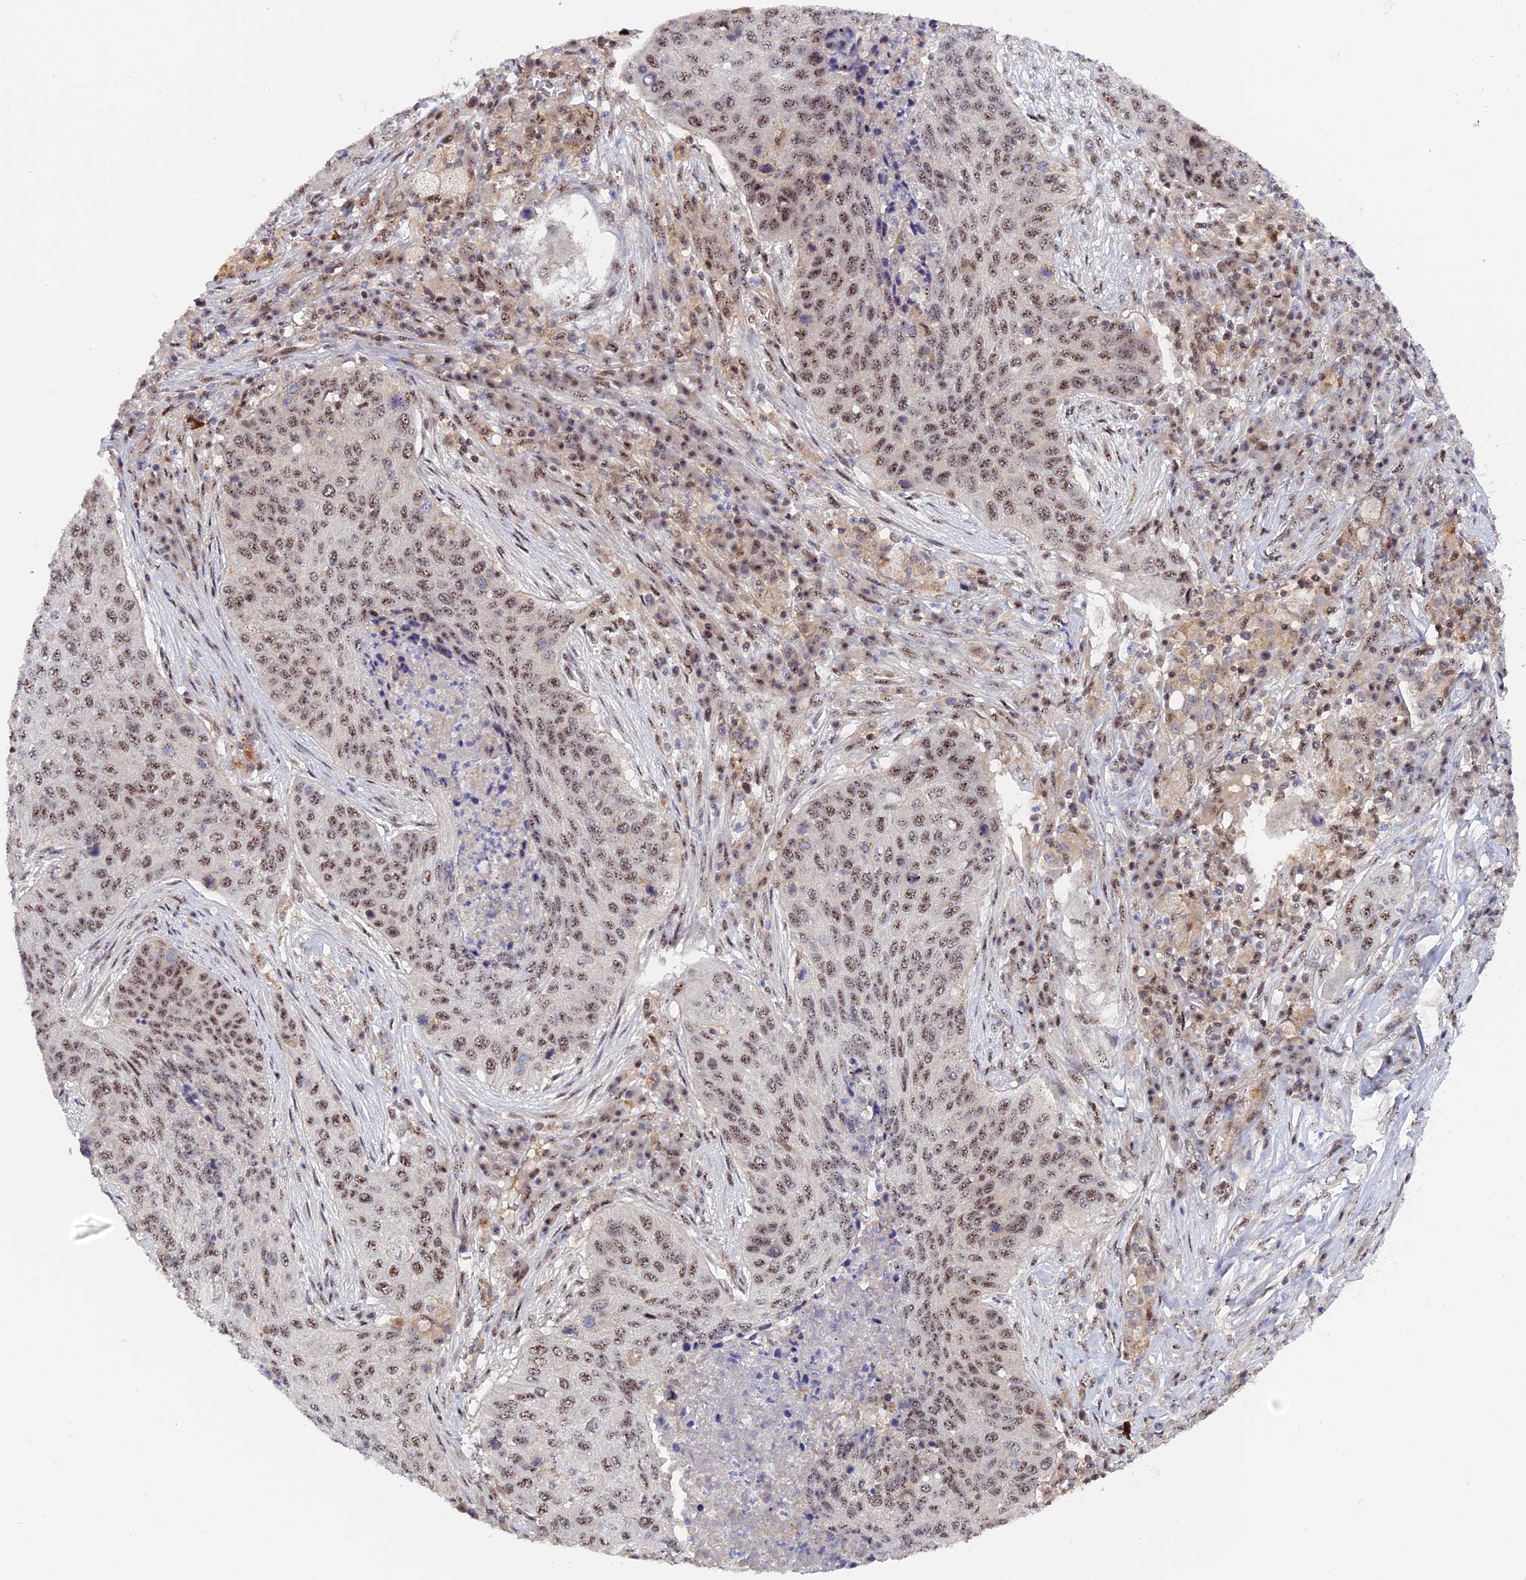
{"staining": {"intensity": "moderate", "quantity": ">75%", "location": "nuclear"}, "tissue": "lung cancer", "cell_type": "Tumor cells", "image_type": "cancer", "snomed": [{"axis": "morphology", "description": "Squamous cell carcinoma, NOS"}, {"axis": "topography", "description": "Lung"}], "caption": "Human lung cancer stained for a protein (brown) exhibits moderate nuclear positive expression in approximately >75% of tumor cells.", "gene": "TAB1", "patient": {"sex": "female", "age": 63}}